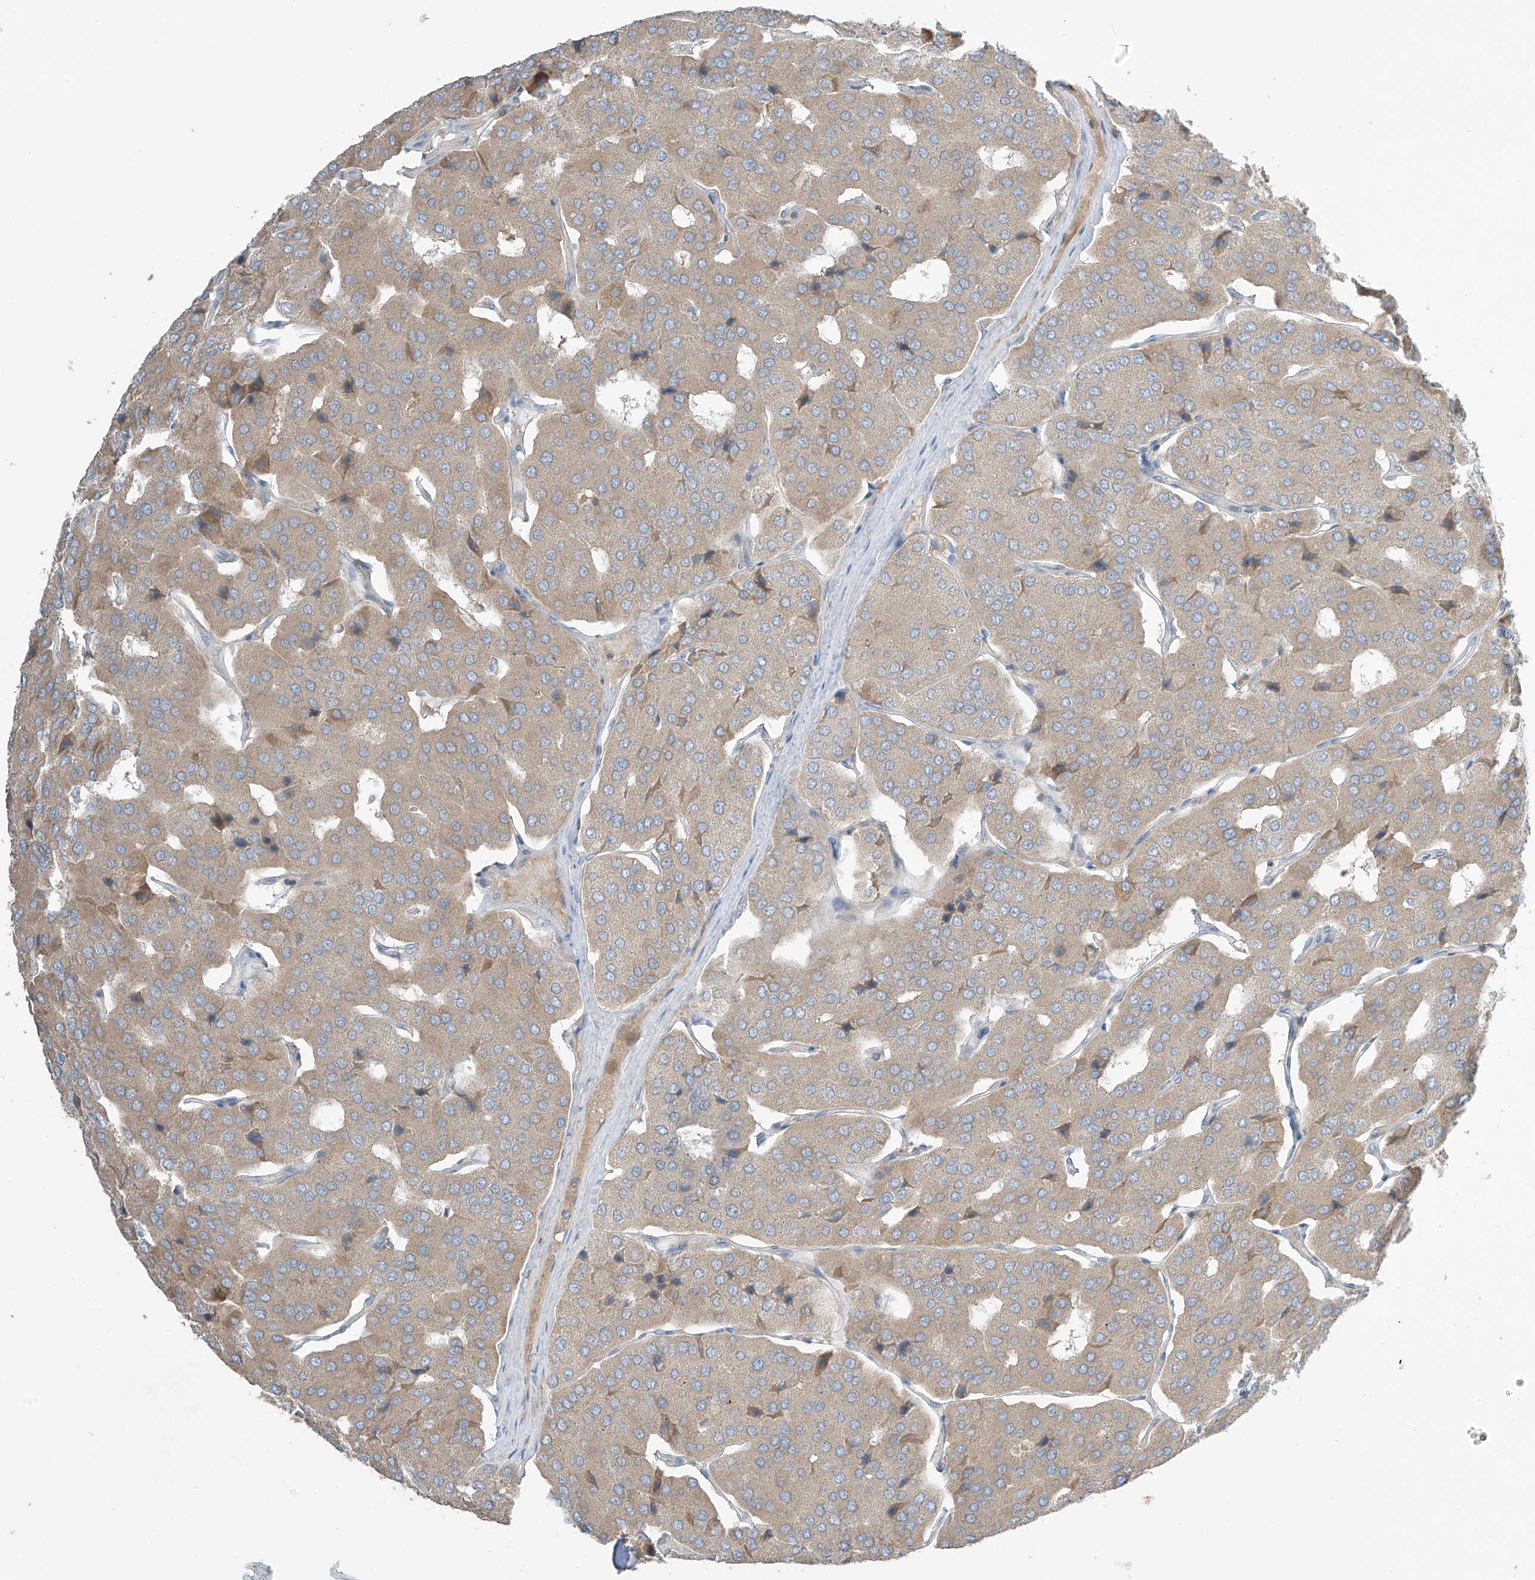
{"staining": {"intensity": "weak", "quantity": "<25%", "location": "cytoplasmic/membranous"}, "tissue": "parathyroid gland", "cell_type": "Glandular cells", "image_type": "normal", "snomed": [{"axis": "morphology", "description": "Normal tissue, NOS"}, {"axis": "morphology", "description": "Adenoma, NOS"}, {"axis": "topography", "description": "Parathyroid gland"}], "caption": "Photomicrograph shows no protein positivity in glandular cells of normal parathyroid gland. (DAB immunohistochemistry (IHC), high magnification).", "gene": "PARVG", "patient": {"sex": "female", "age": 86}}